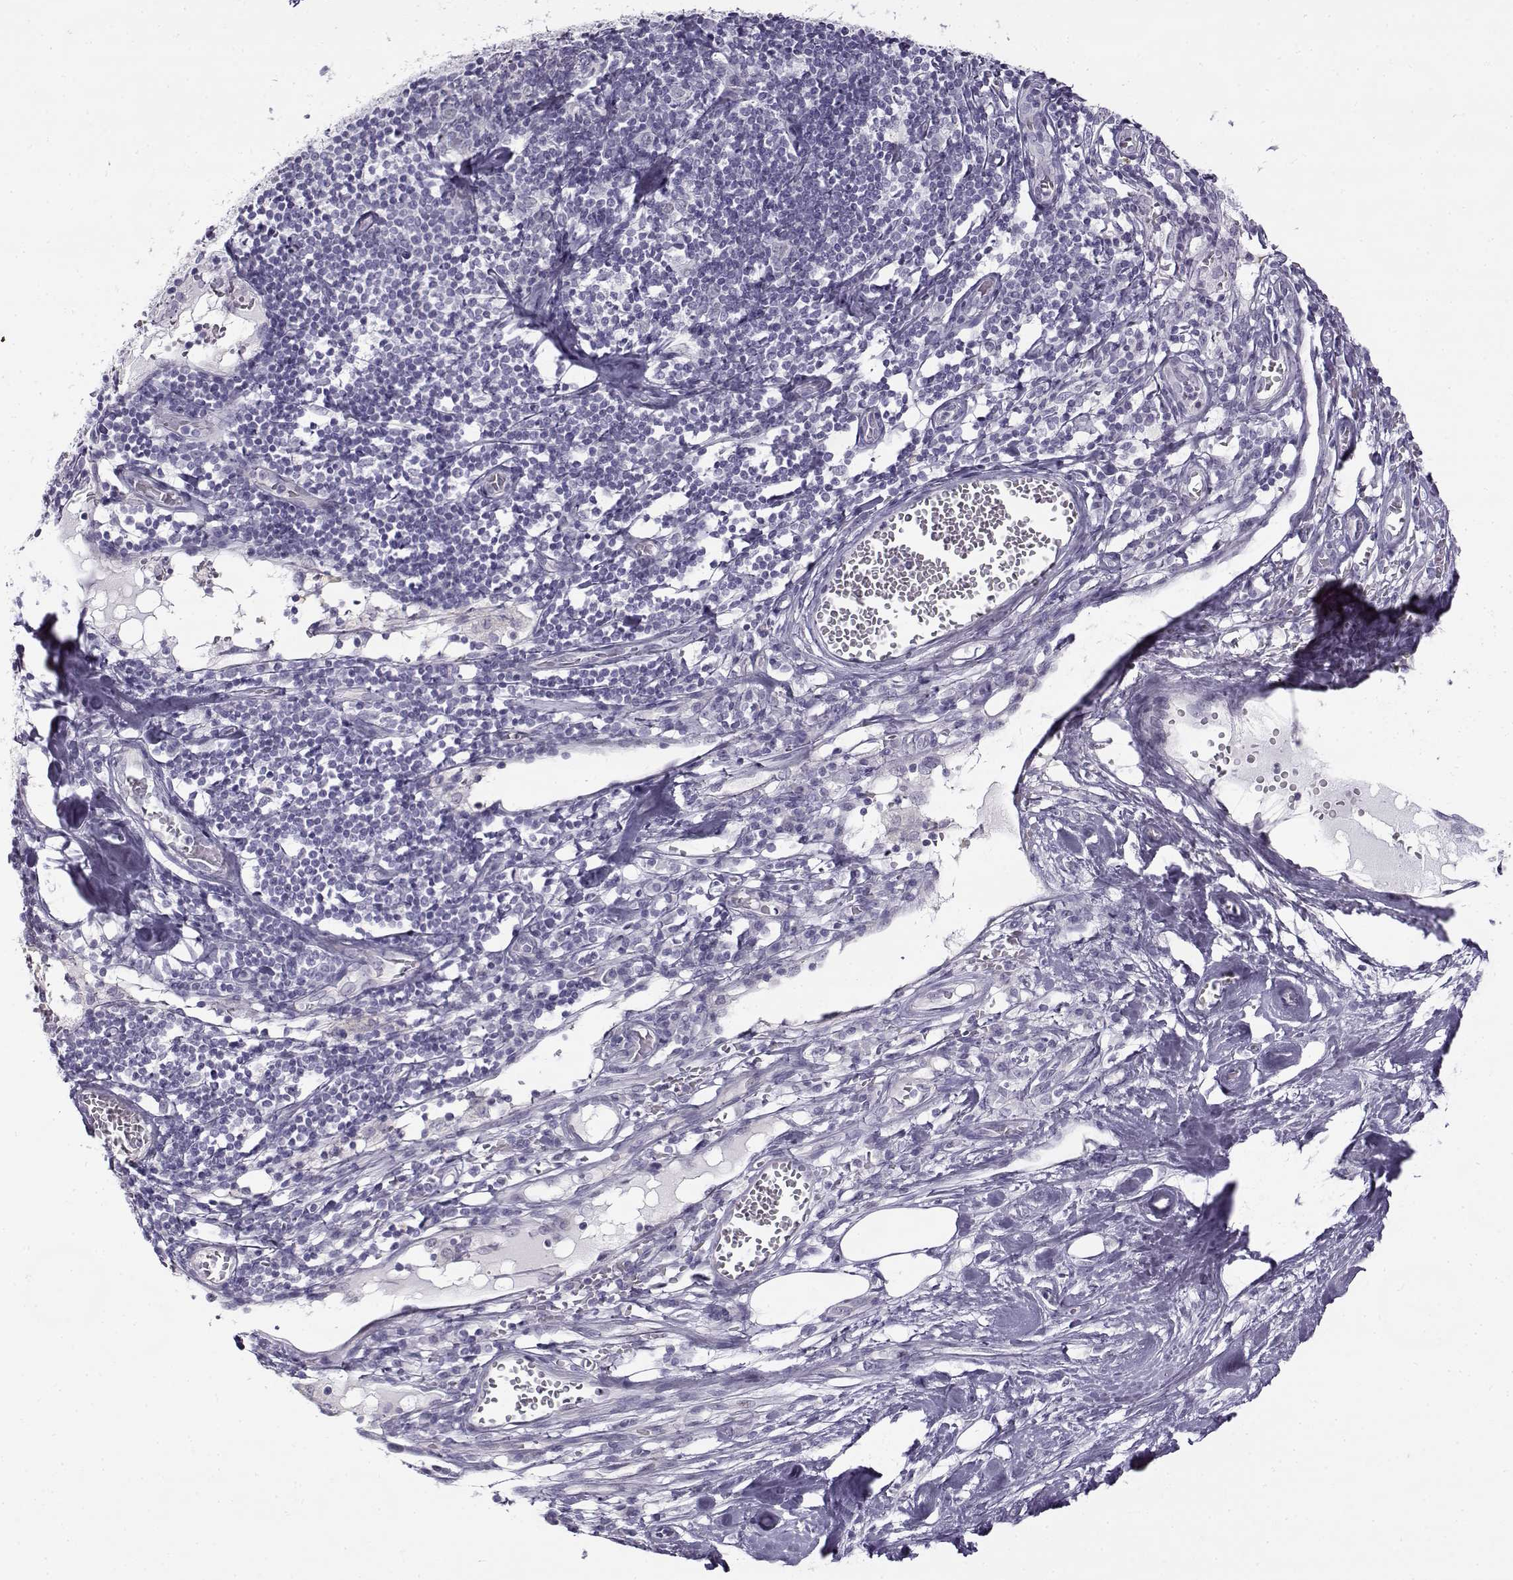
{"staining": {"intensity": "negative", "quantity": "none", "location": "none"}, "tissue": "melanoma", "cell_type": "Tumor cells", "image_type": "cancer", "snomed": [{"axis": "morphology", "description": "Malignant melanoma, Metastatic site"}, {"axis": "topography", "description": "Lymph node"}], "caption": "Protein analysis of melanoma shows no significant expression in tumor cells.", "gene": "TEX55", "patient": {"sex": "female", "age": 64}}